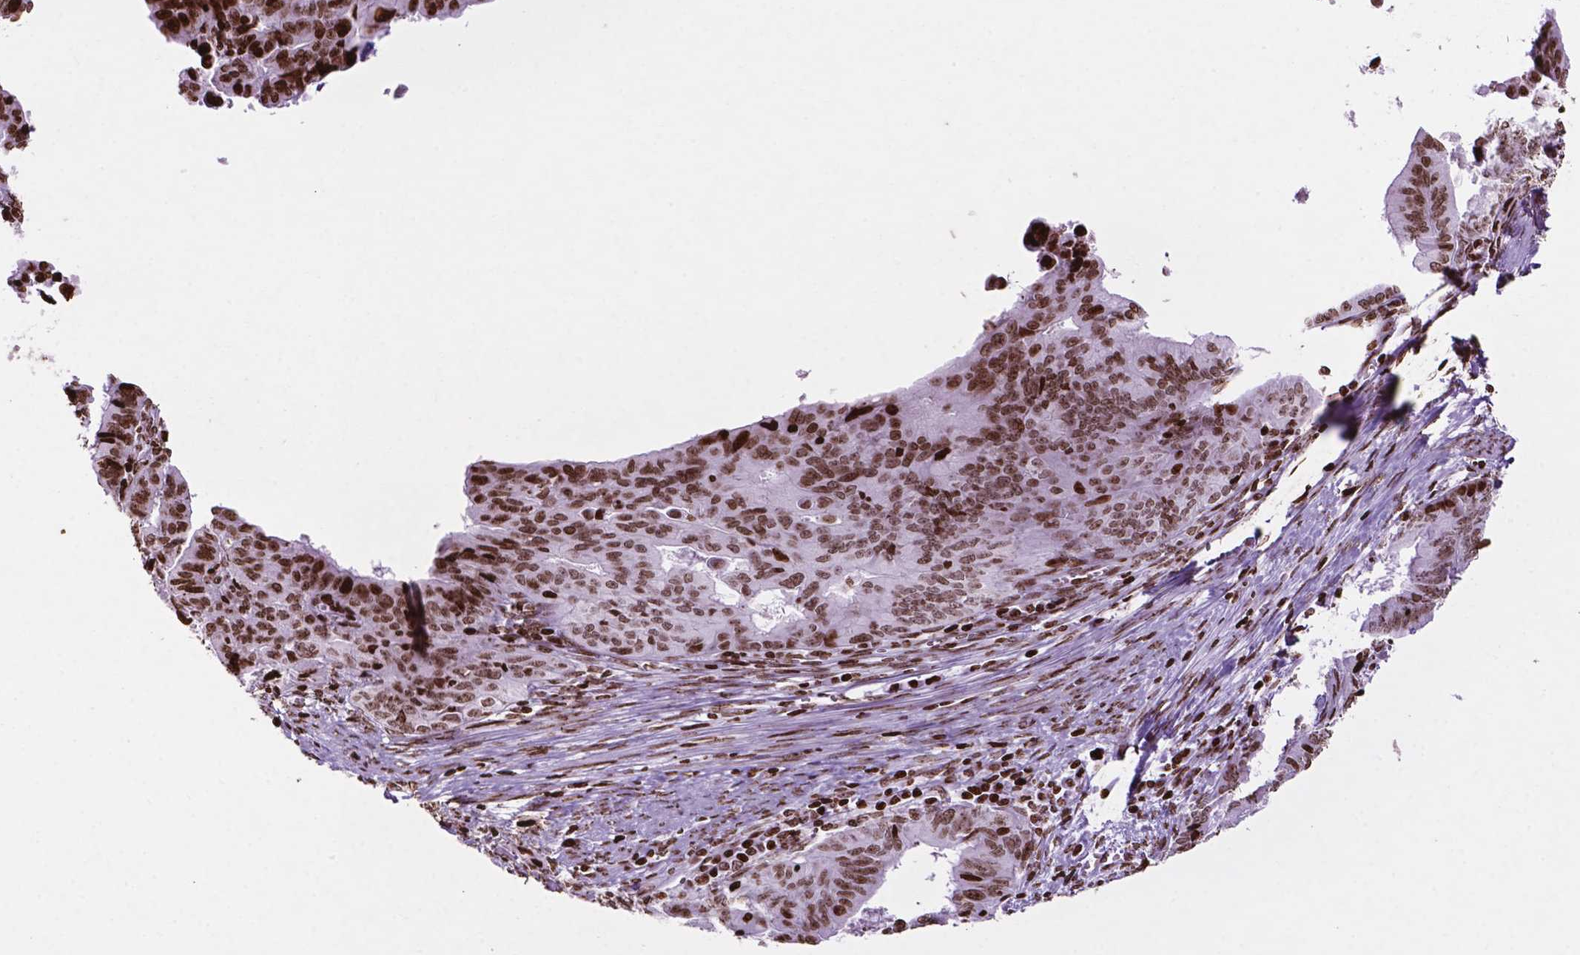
{"staining": {"intensity": "moderate", "quantity": ">75%", "location": "nuclear"}, "tissue": "endometrial cancer", "cell_type": "Tumor cells", "image_type": "cancer", "snomed": [{"axis": "morphology", "description": "Adenocarcinoma, NOS"}, {"axis": "topography", "description": "Endometrium"}], "caption": "Moderate nuclear expression is seen in approximately >75% of tumor cells in endometrial adenocarcinoma. (brown staining indicates protein expression, while blue staining denotes nuclei).", "gene": "TMEM250", "patient": {"sex": "female", "age": 65}}